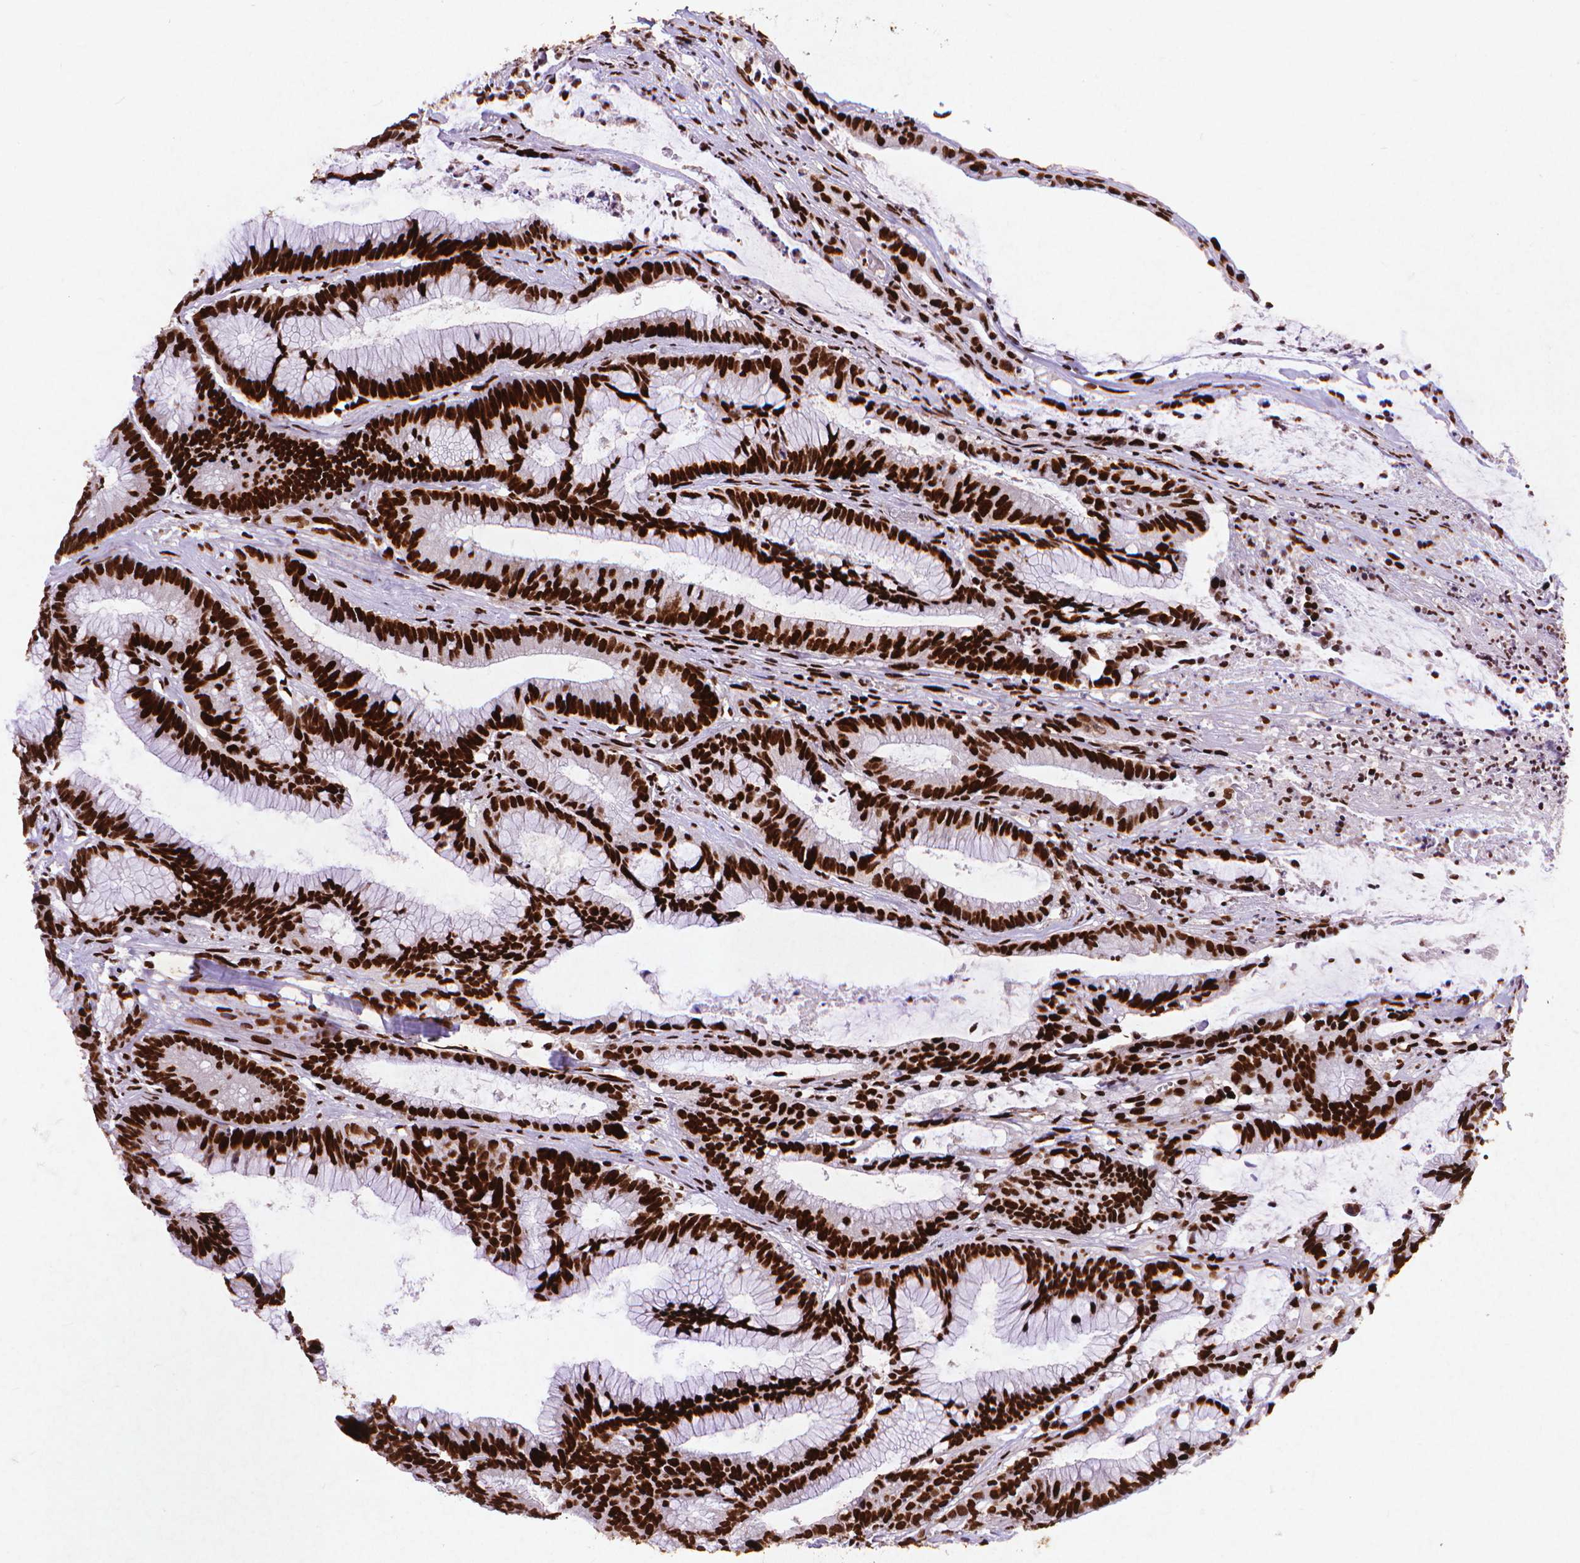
{"staining": {"intensity": "strong", "quantity": ">75%", "location": "nuclear"}, "tissue": "colorectal cancer", "cell_type": "Tumor cells", "image_type": "cancer", "snomed": [{"axis": "morphology", "description": "Adenocarcinoma, NOS"}, {"axis": "topography", "description": "Colon"}], "caption": "This photomicrograph reveals adenocarcinoma (colorectal) stained with immunohistochemistry to label a protein in brown. The nuclear of tumor cells show strong positivity for the protein. Nuclei are counter-stained blue.", "gene": "CITED2", "patient": {"sex": "female", "age": 78}}